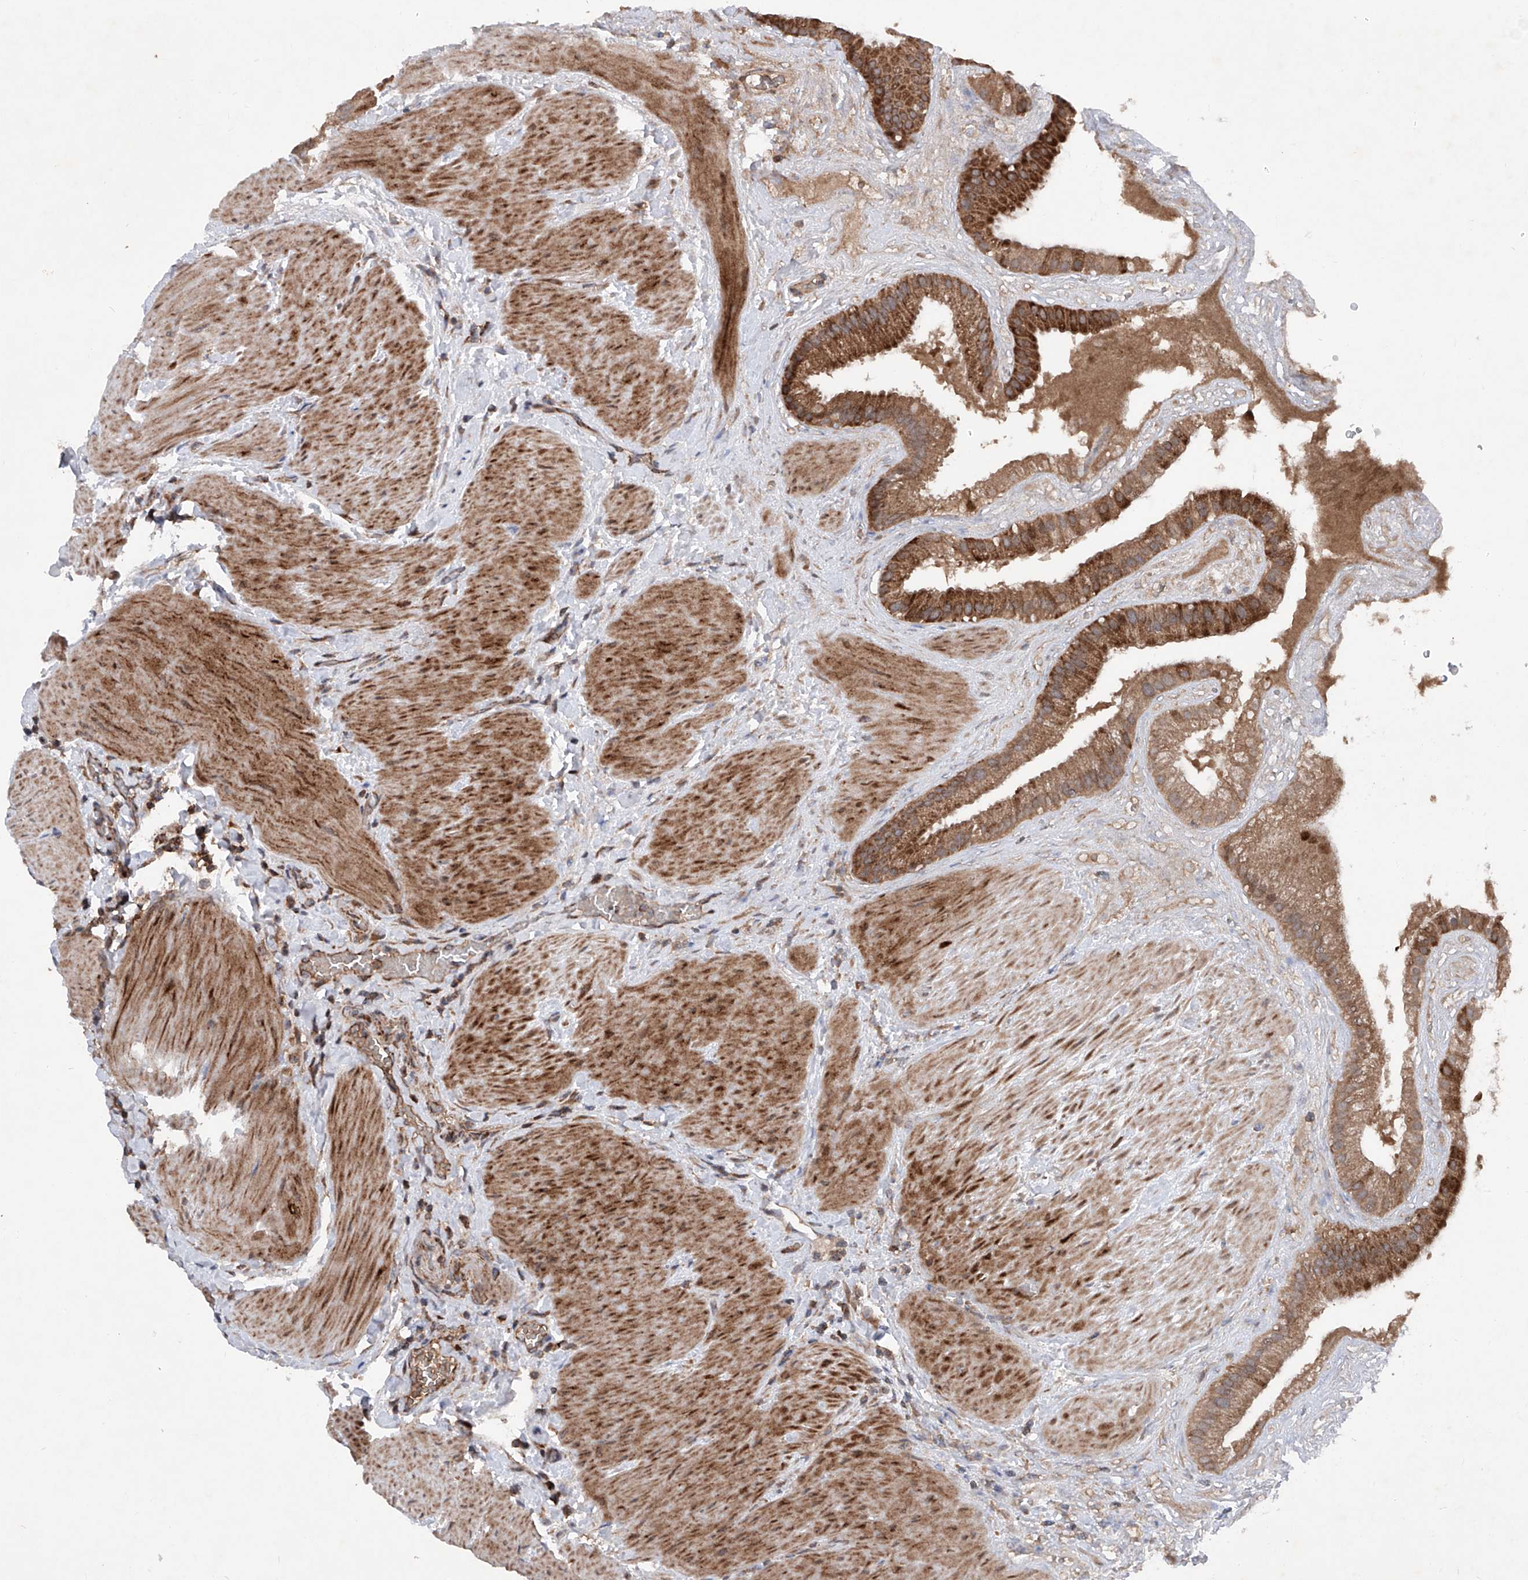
{"staining": {"intensity": "strong", "quantity": ">75%", "location": "cytoplasmic/membranous"}, "tissue": "gallbladder", "cell_type": "Glandular cells", "image_type": "normal", "snomed": [{"axis": "morphology", "description": "Normal tissue, NOS"}, {"axis": "topography", "description": "Gallbladder"}], "caption": "A brown stain highlights strong cytoplasmic/membranous staining of a protein in glandular cells of unremarkable human gallbladder. Using DAB (brown) and hematoxylin (blue) stains, captured at high magnification using brightfield microscopy.", "gene": "DAD1", "patient": {"sex": "male", "age": 55}}